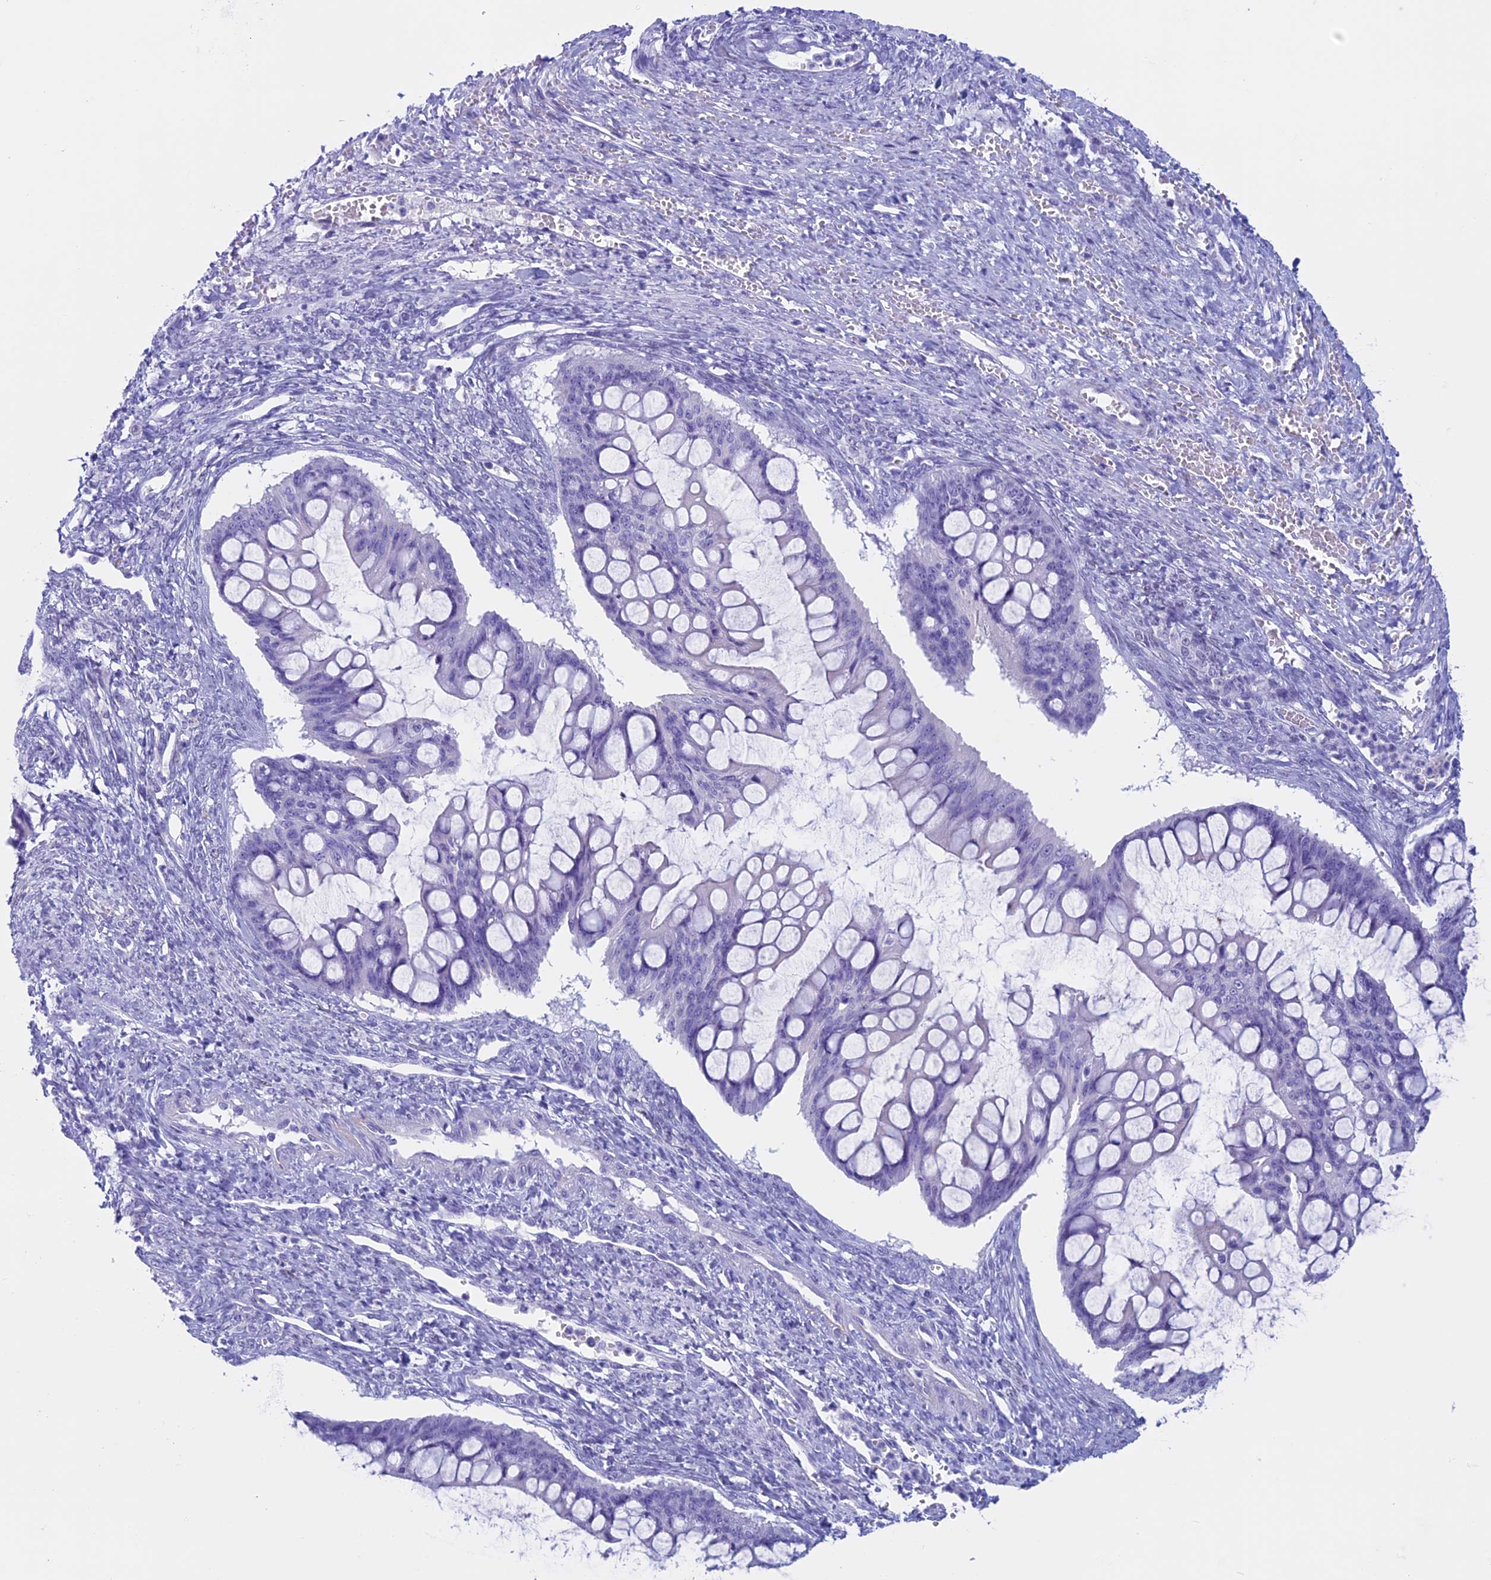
{"staining": {"intensity": "negative", "quantity": "none", "location": "none"}, "tissue": "ovarian cancer", "cell_type": "Tumor cells", "image_type": "cancer", "snomed": [{"axis": "morphology", "description": "Cystadenocarcinoma, mucinous, NOS"}, {"axis": "topography", "description": "Ovary"}], "caption": "Immunohistochemistry of ovarian cancer exhibits no expression in tumor cells.", "gene": "FAM169A", "patient": {"sex": "female", "age": 73}}